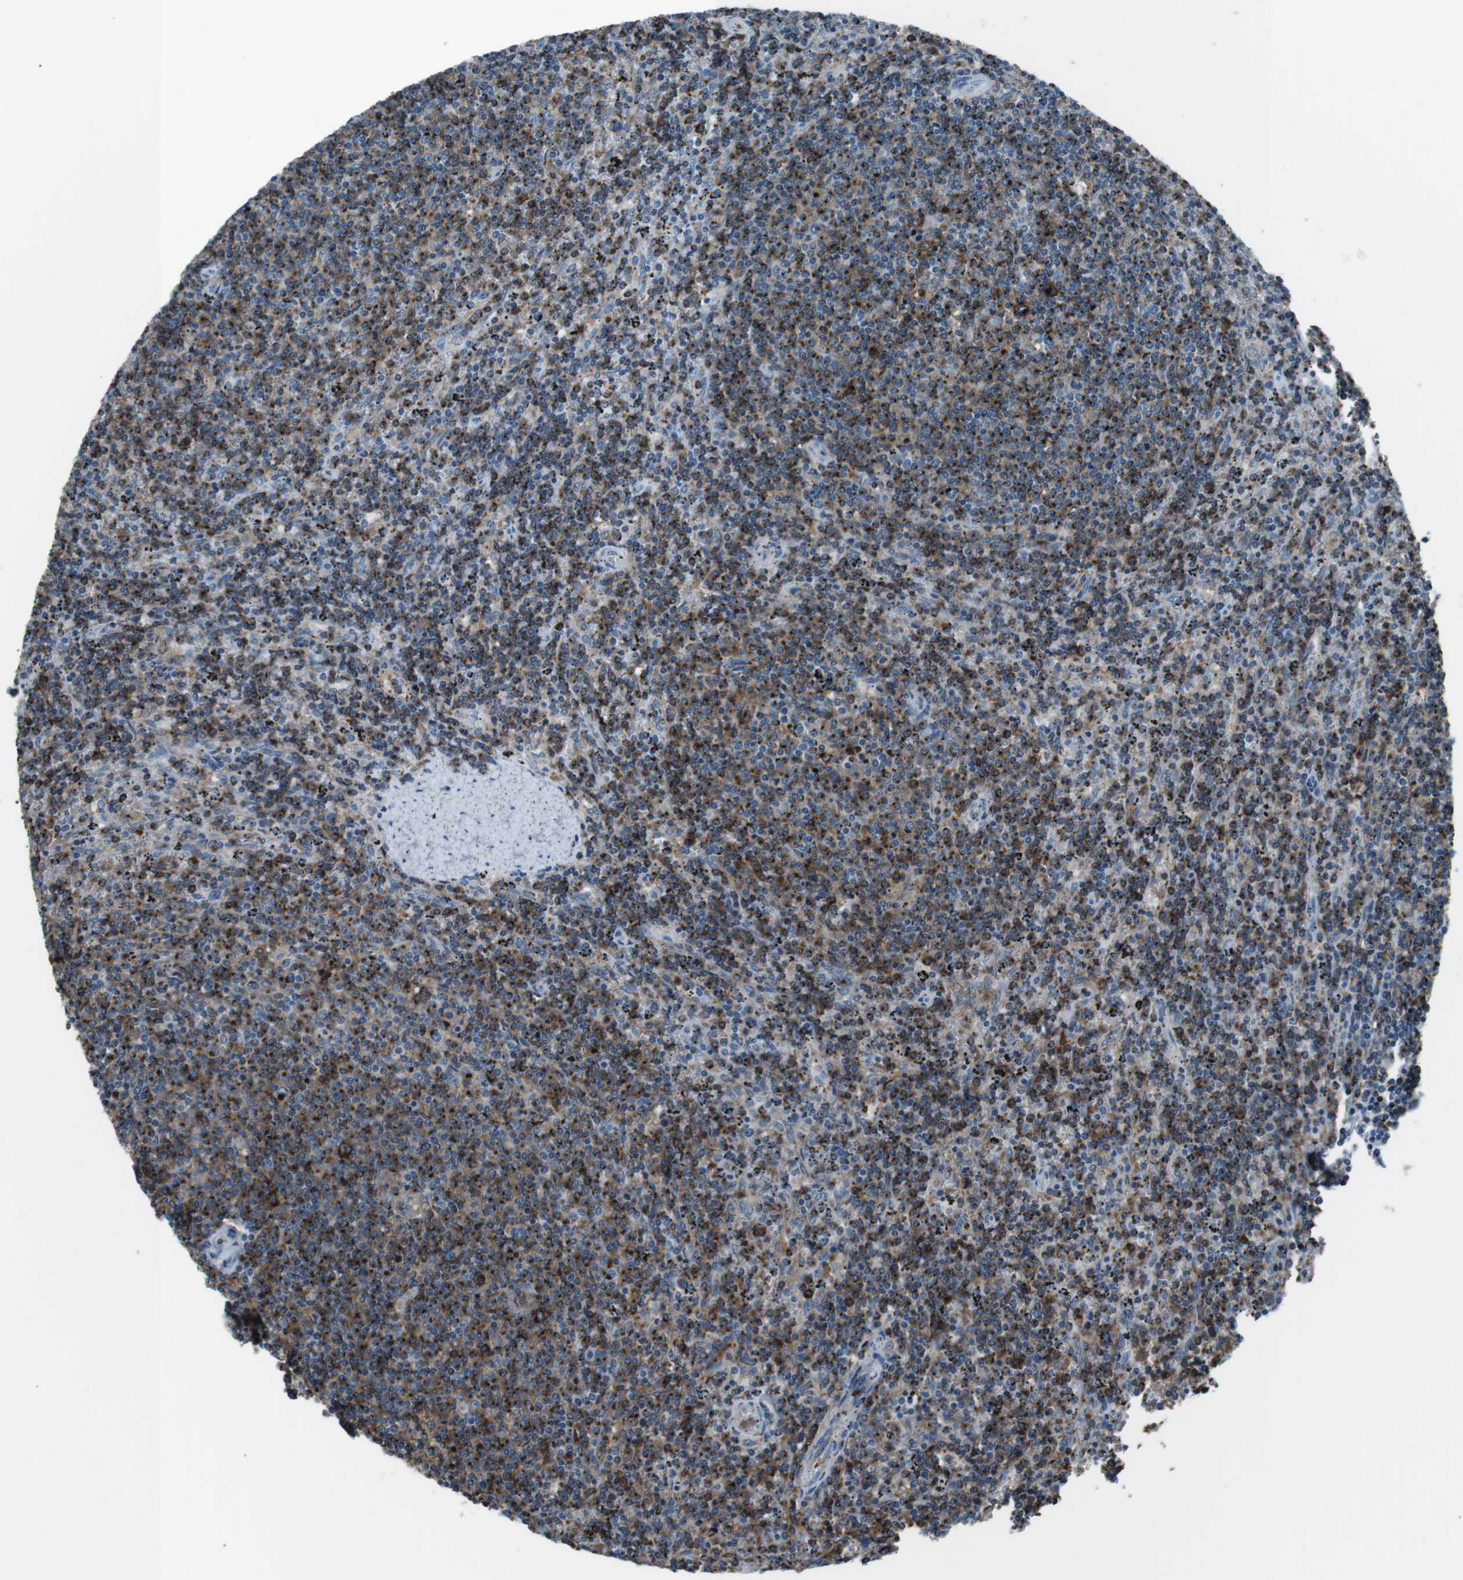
{"staining": {"intensity": "strong", "quantity": ">75%", "location": "cytoplasmic/membranous"}, "tissue": "lymphoma", "cell_type": "Tumor cells", "image_type": "cancer", "snomed": [{"axis": "morphology", "description": "Malignant lymphoma, non-Hodgkin's type, Low grade"}, {"axis": "topography", "description": "Spleen"}], "caption": "There is high levels of strong cytoplasmic/membranous positivity in tumor cells of lymphoma, as demonstrated by immunohistochemical staining (brown color).", "gene": "ST6GAL1", "patient": {"sex": "female", "age": 50}}